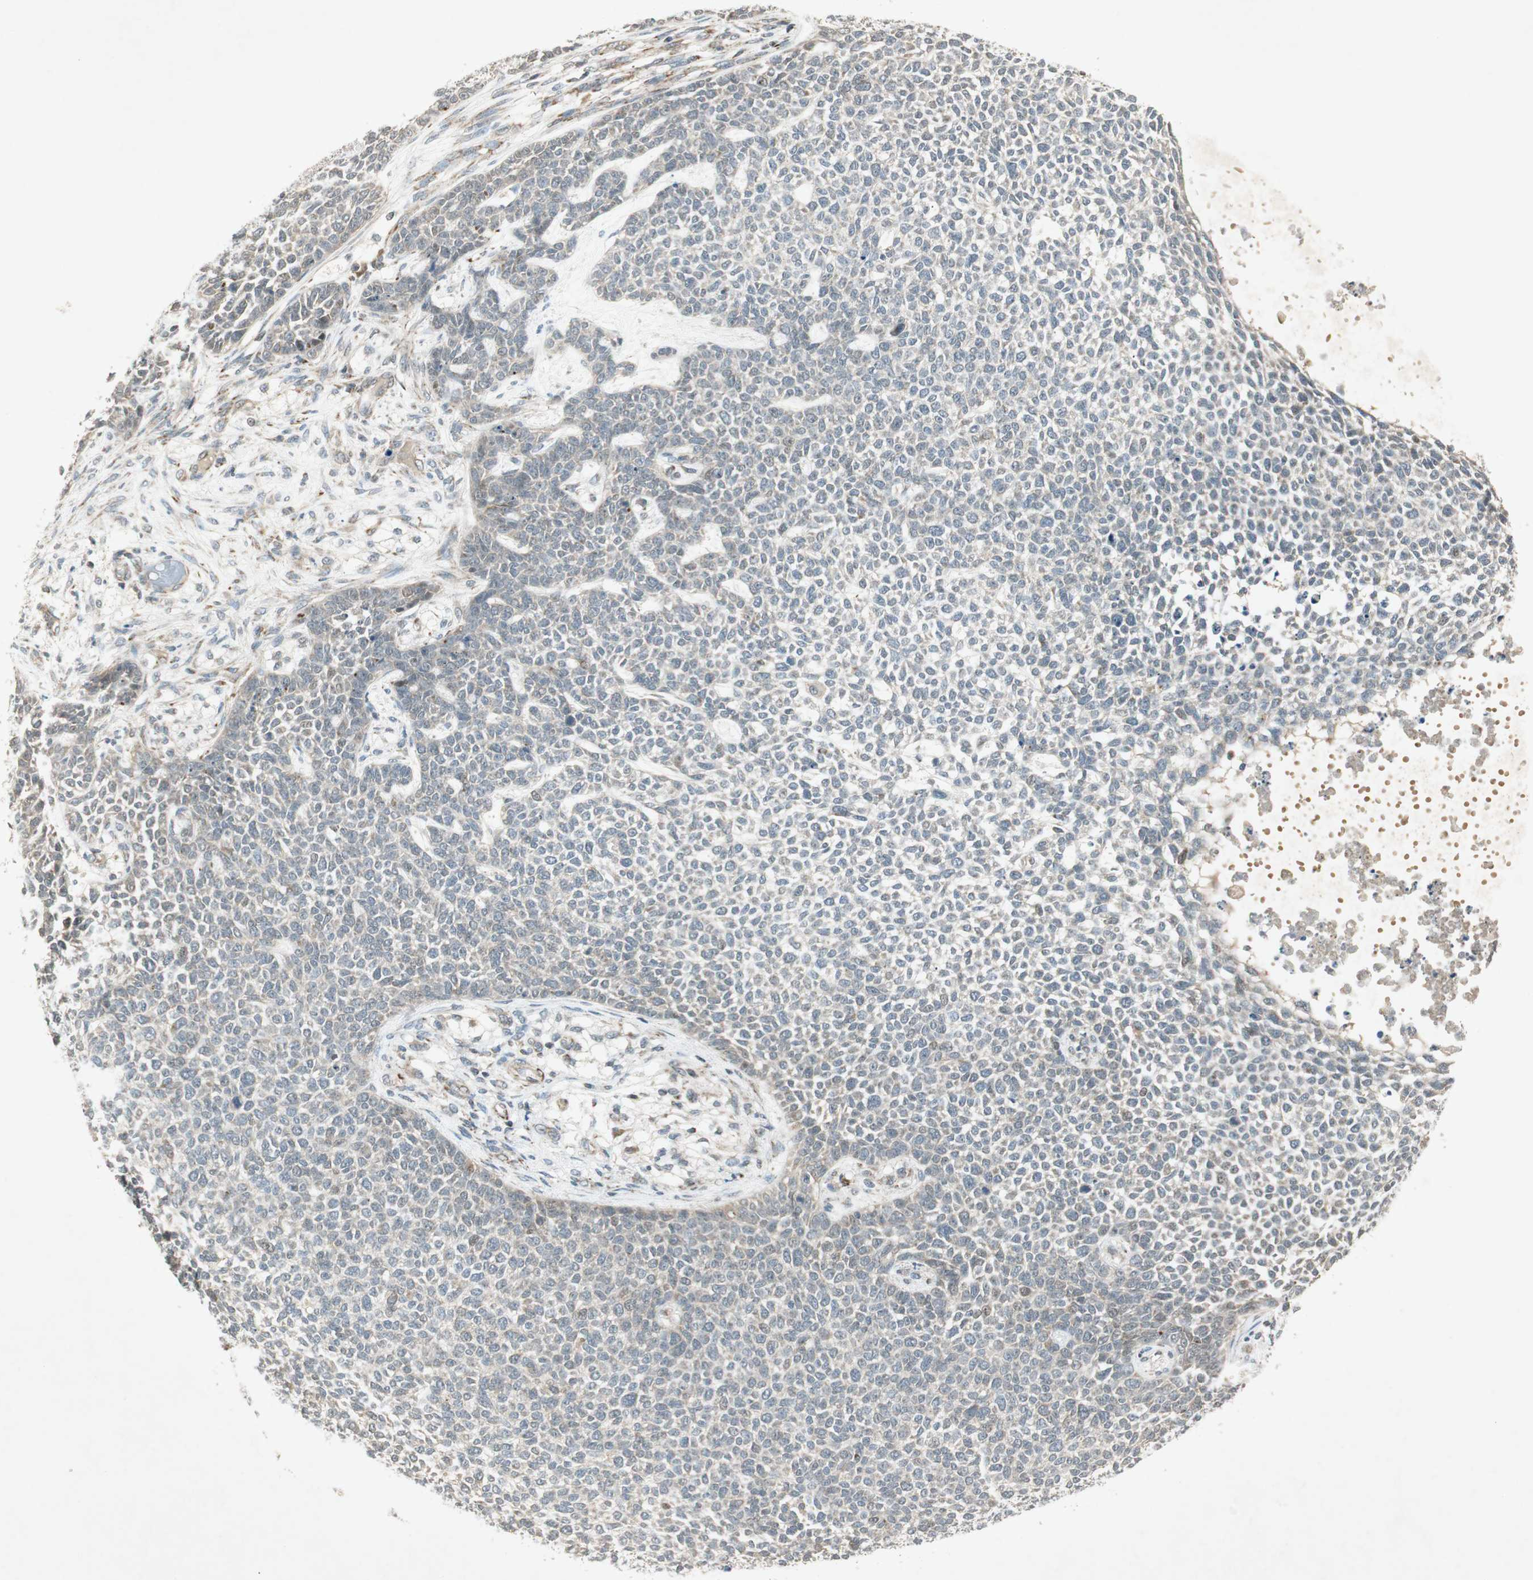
{"staining": {"intensity": "weak", "quantity": "<25%", "location": "cytoplasmic/membranous"}, "tissue": "skin cancer", "cell_type": "Tumor cells", "image_type": "cancer", "snomed": [{"axis": "morphology", "description": "Basal cell carcinoma"}, {"axis": "topography", "description": "Skin"}], "caption": "Immunohistochemistry micrograph of human basal cell carcinoma (skin) stained for a protein (brown), which reveals no positivity in tumor cells.", "gene": "USP2", "patient": {"sex": "female", "age": 84}}